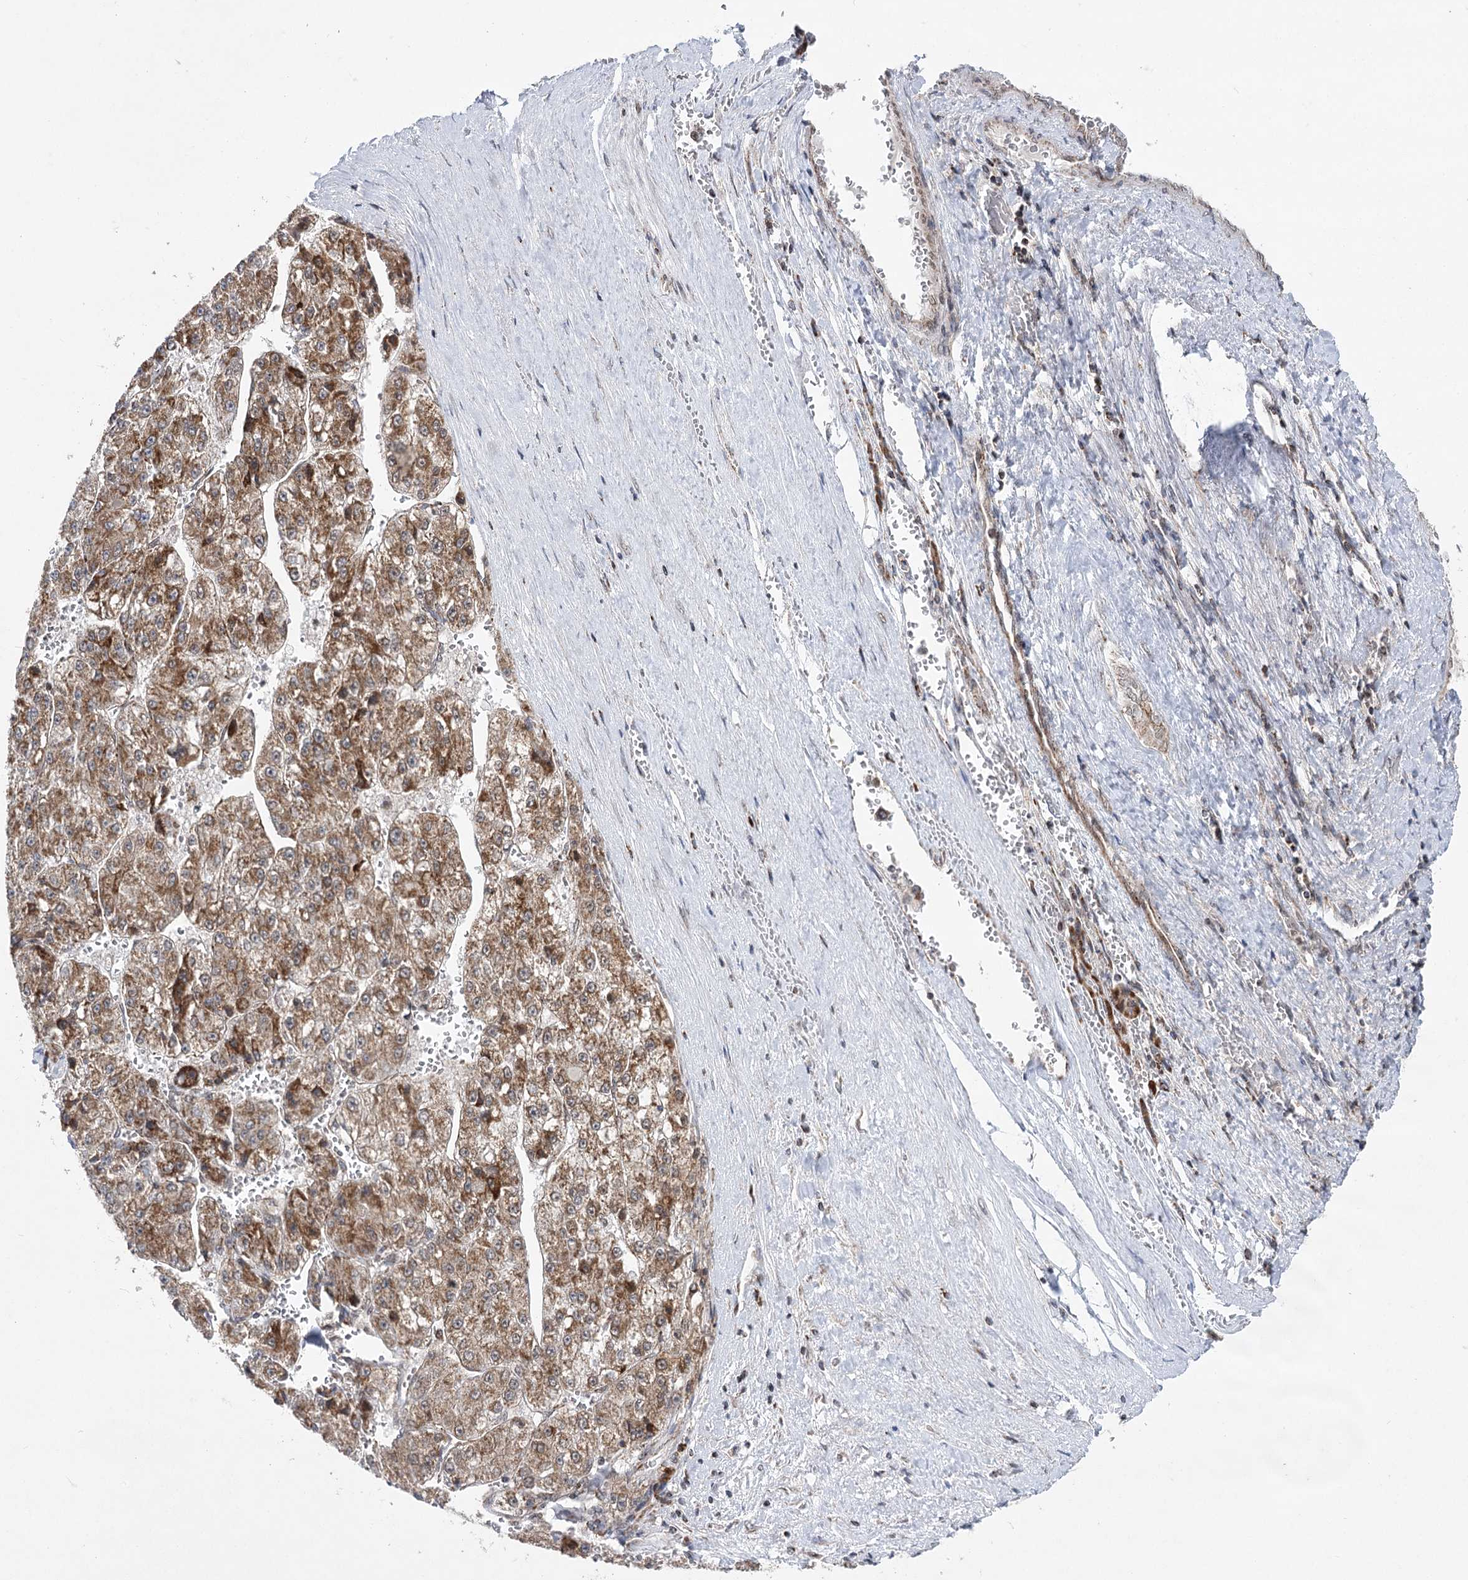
{"staining": {"intensity": "moderate", "quantity": ">75%", "location": "cytoplasmic/membranous"}, "tissue": "liver cancer", "cell_type": "Tumor cells", "image_type": "cancer", "snomed": [{"axis": "morphology", "description": "Carcinoma, Hepatocellular, NOS"}, {"axis": "topography", "description": "Liver"}], "caption": "Immunohistochemical staining of human hepatocellular carcinoma (liver) reveals medium levels of moderate cytoplasmic/membranous protein expression in about >75% of tumor cells. (Brightfield microscopy of DAB IHC at high magnification).", "gene": "SLC4A1AP", "patient": {"sex": "female", "age": 73}}